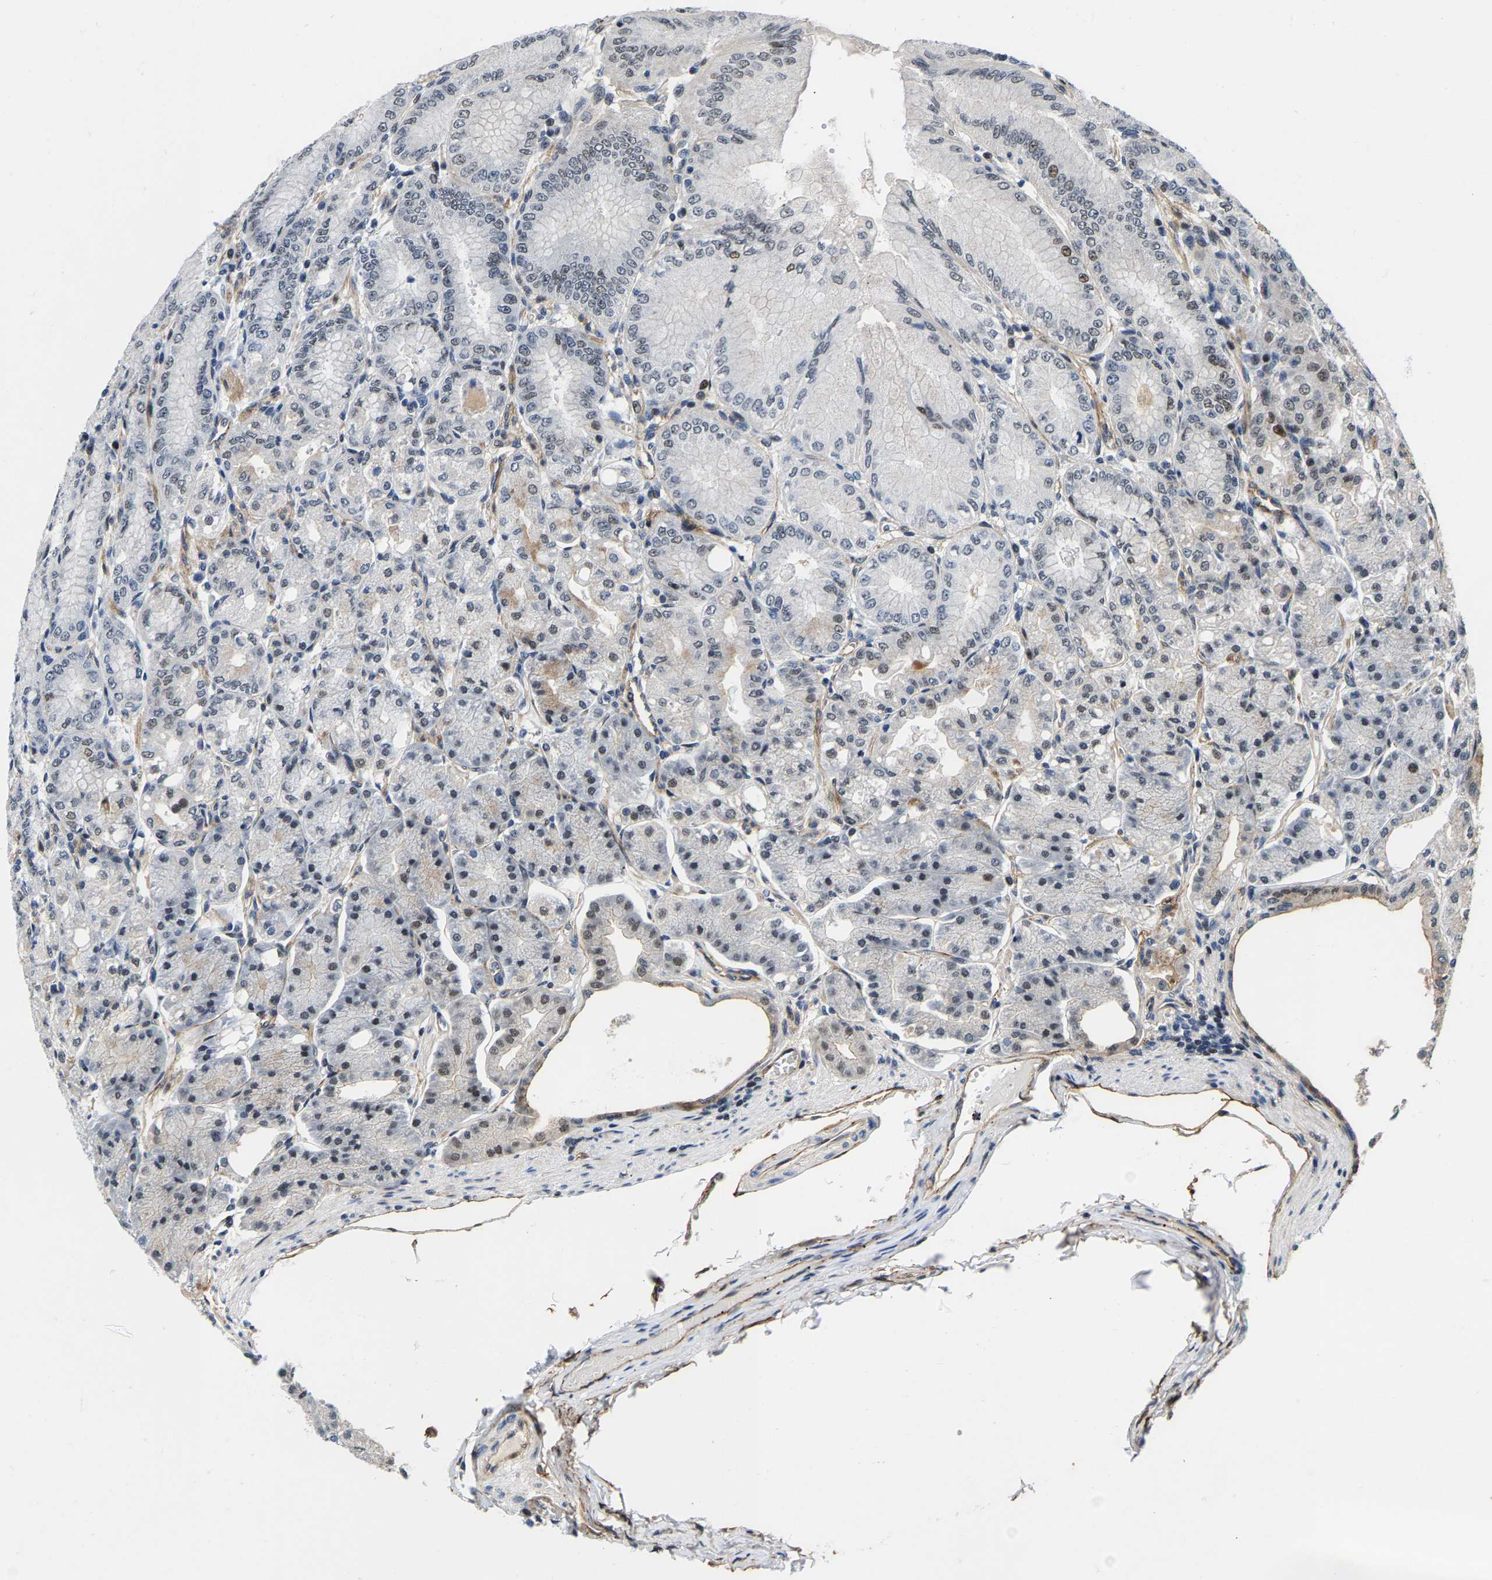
{"staining": {"intensity": "strong", "quantity": "<25%", "location": "cytoplasmic/membranous,nuclear"}, "tissue": "stomach", "cell_type": "Glandular cells", "image_type": "normal", "snomed": [{"axis": "morphology", "description": "Normal tissue, NOS"}, {"axis": "topography", "description": "Stomach, lower"}], "caption": "A brown stain shows strong cytoplasmic/membranous,nuclear positivity of a protein in glandular cells of benign human stomach. The protein is stained brown, and the nuclei are stained in blue (DAB IHC with brightfield microscopy, high magnification).", "gene": "GTPBP10", "patient": {"sex": "male", "age": 71}}